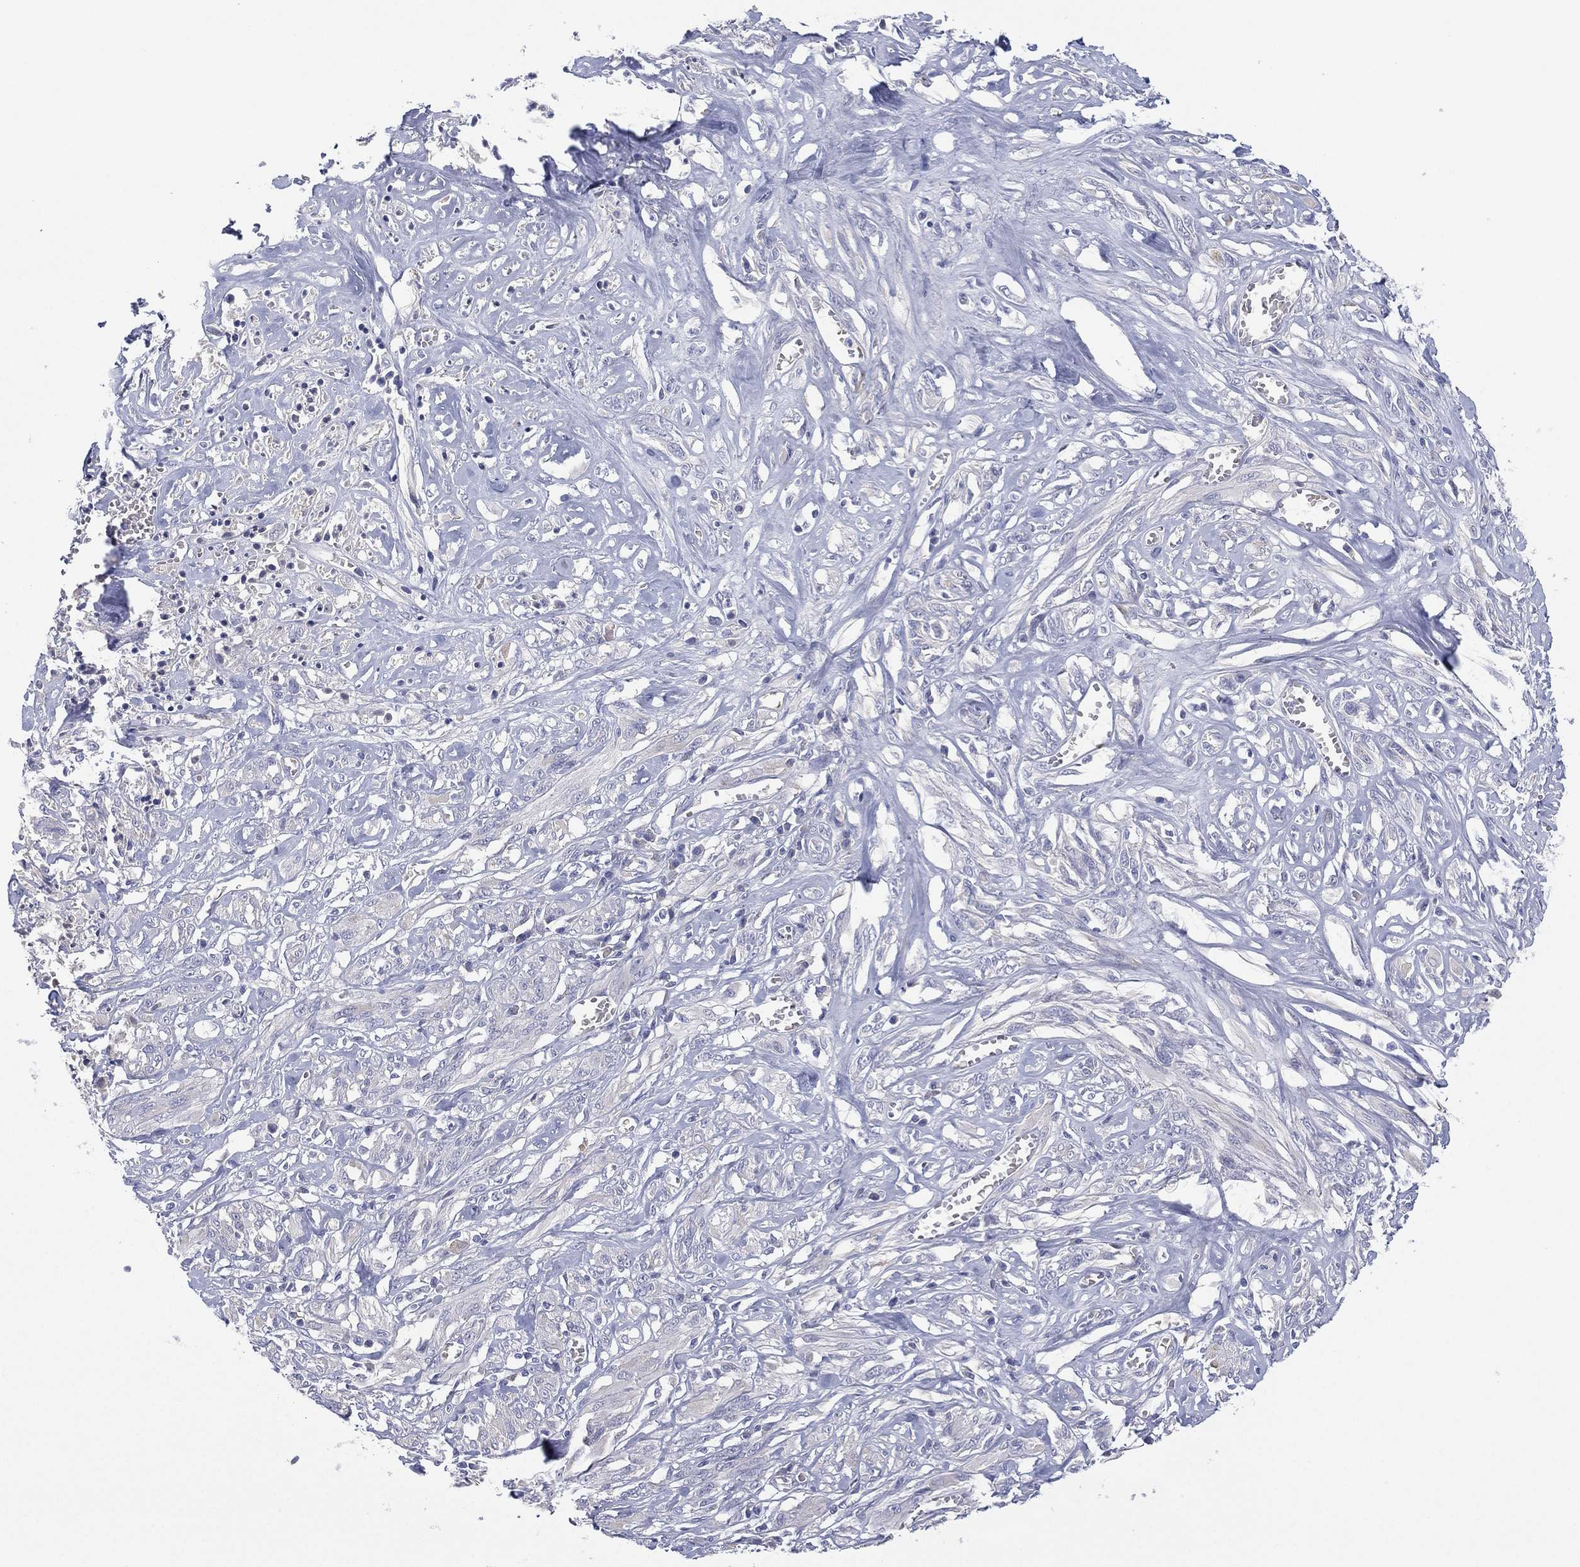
{"staining": {"intensity": "negative", "quantity": "none", "location": "none"}, "tissue": "melanoma", "cell_type": "Tumor cells", "image_type": "cancer", "snomed": [{"axis": "morphology", "description": "Malignant melanoma, NOS"}, {"axis": "topography", "description": "Skin"}], "caption": "The image exhibits no staining of tumor cells in melanoma. (DAB (3,3'-diaminobenzidine) IHC, high magnification).", "gene": "CYP2D6", "patient": {"sex": "female", "age": 91}}